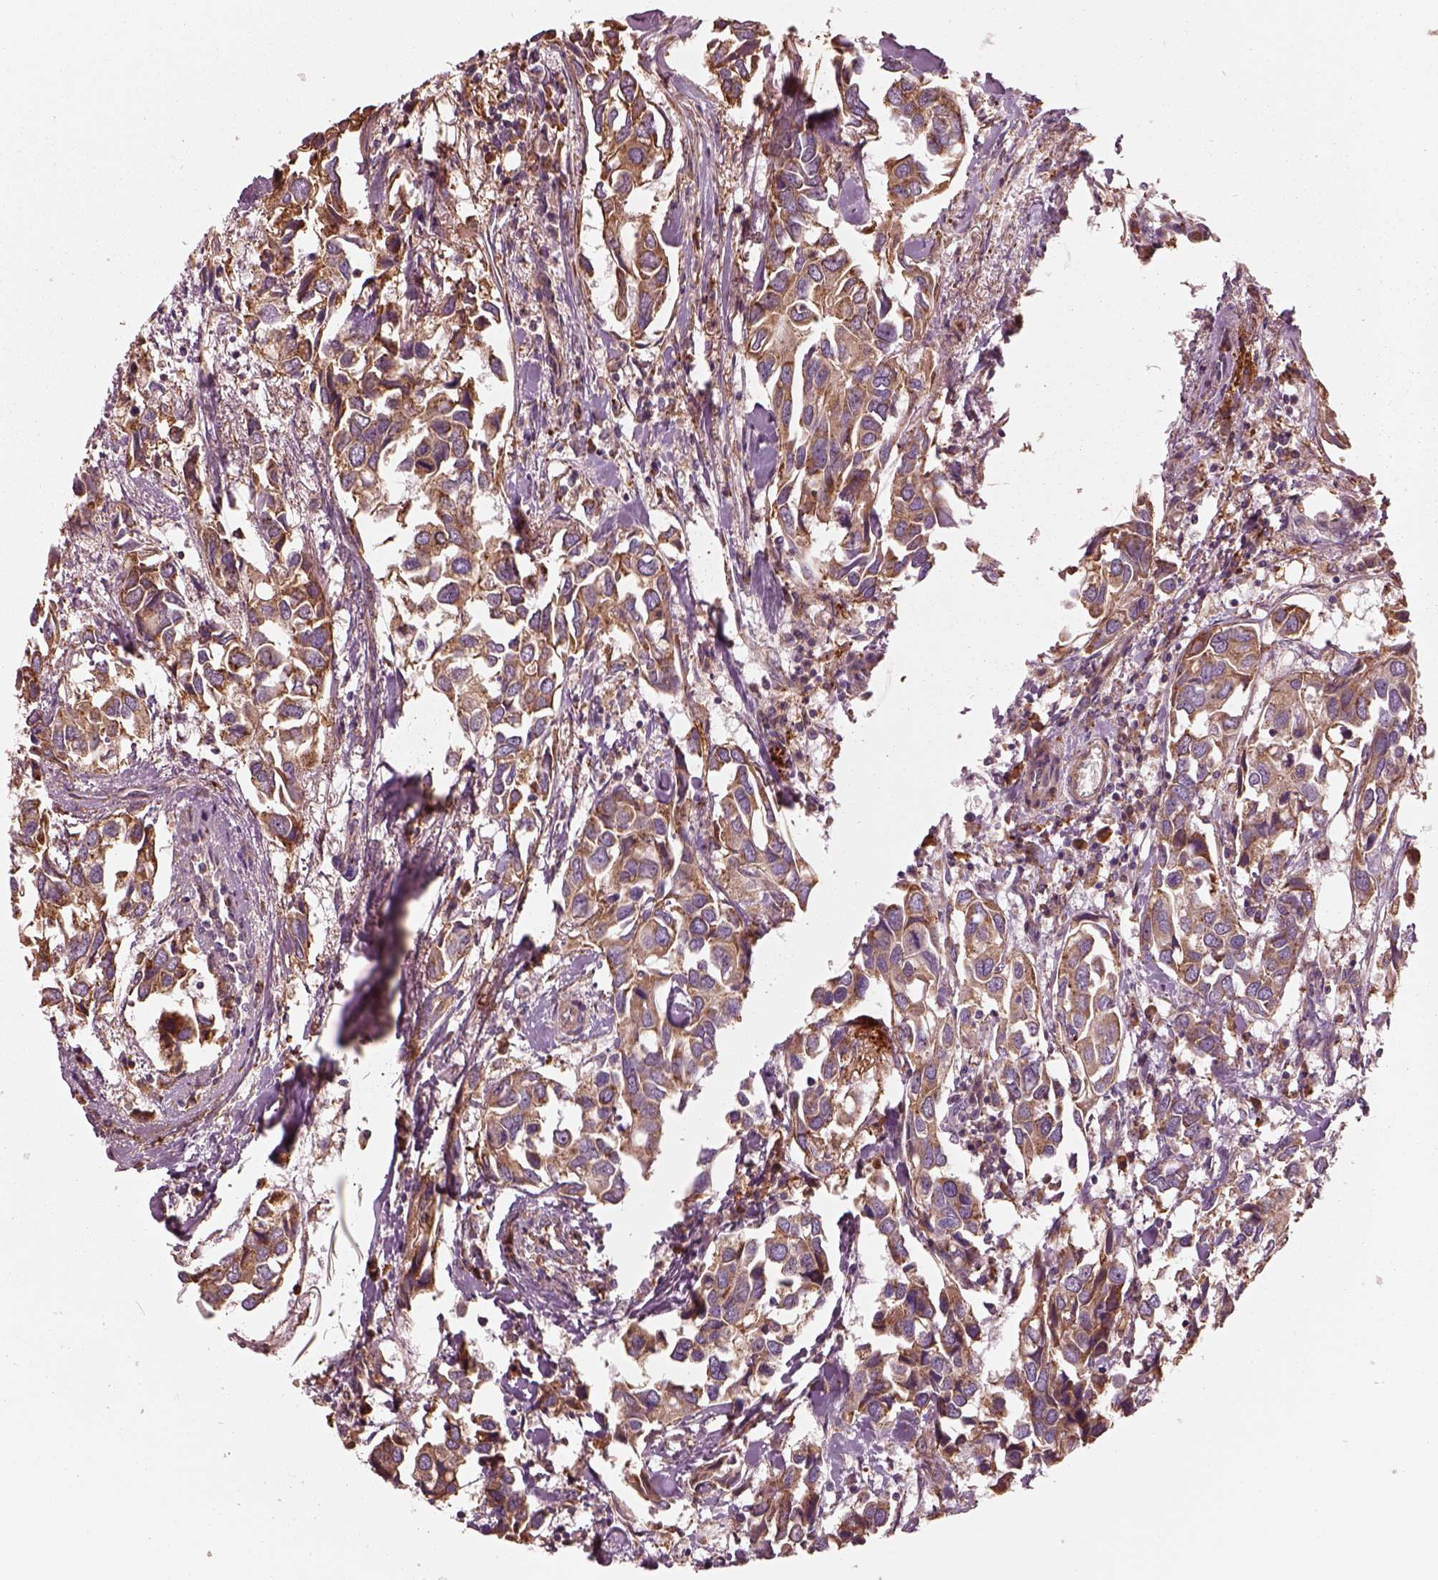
{"staining": {"intensity": "moderate", "quantity": ">75%", "location": "cytoplasmic/membranous"}, "tissue": "breast cancer", "cell_type": "Tumor cells", "image_type": "cancer", "snomed": [{"axis": "morphology", "description": "Duct carcinoma"}, {"axis": "topography", "description": "Breast"}], "caption": "Protein expression analysis of human intraductal carcinoma (breast) reveals moderate cytoplasmic/membranous positivity in approximately >75% of tumor cells. (DAB = brown stain, brightfield microscopy at high magnification).", "gene": "ASCC2", "patient": {"sex": "female", "age": 83}}